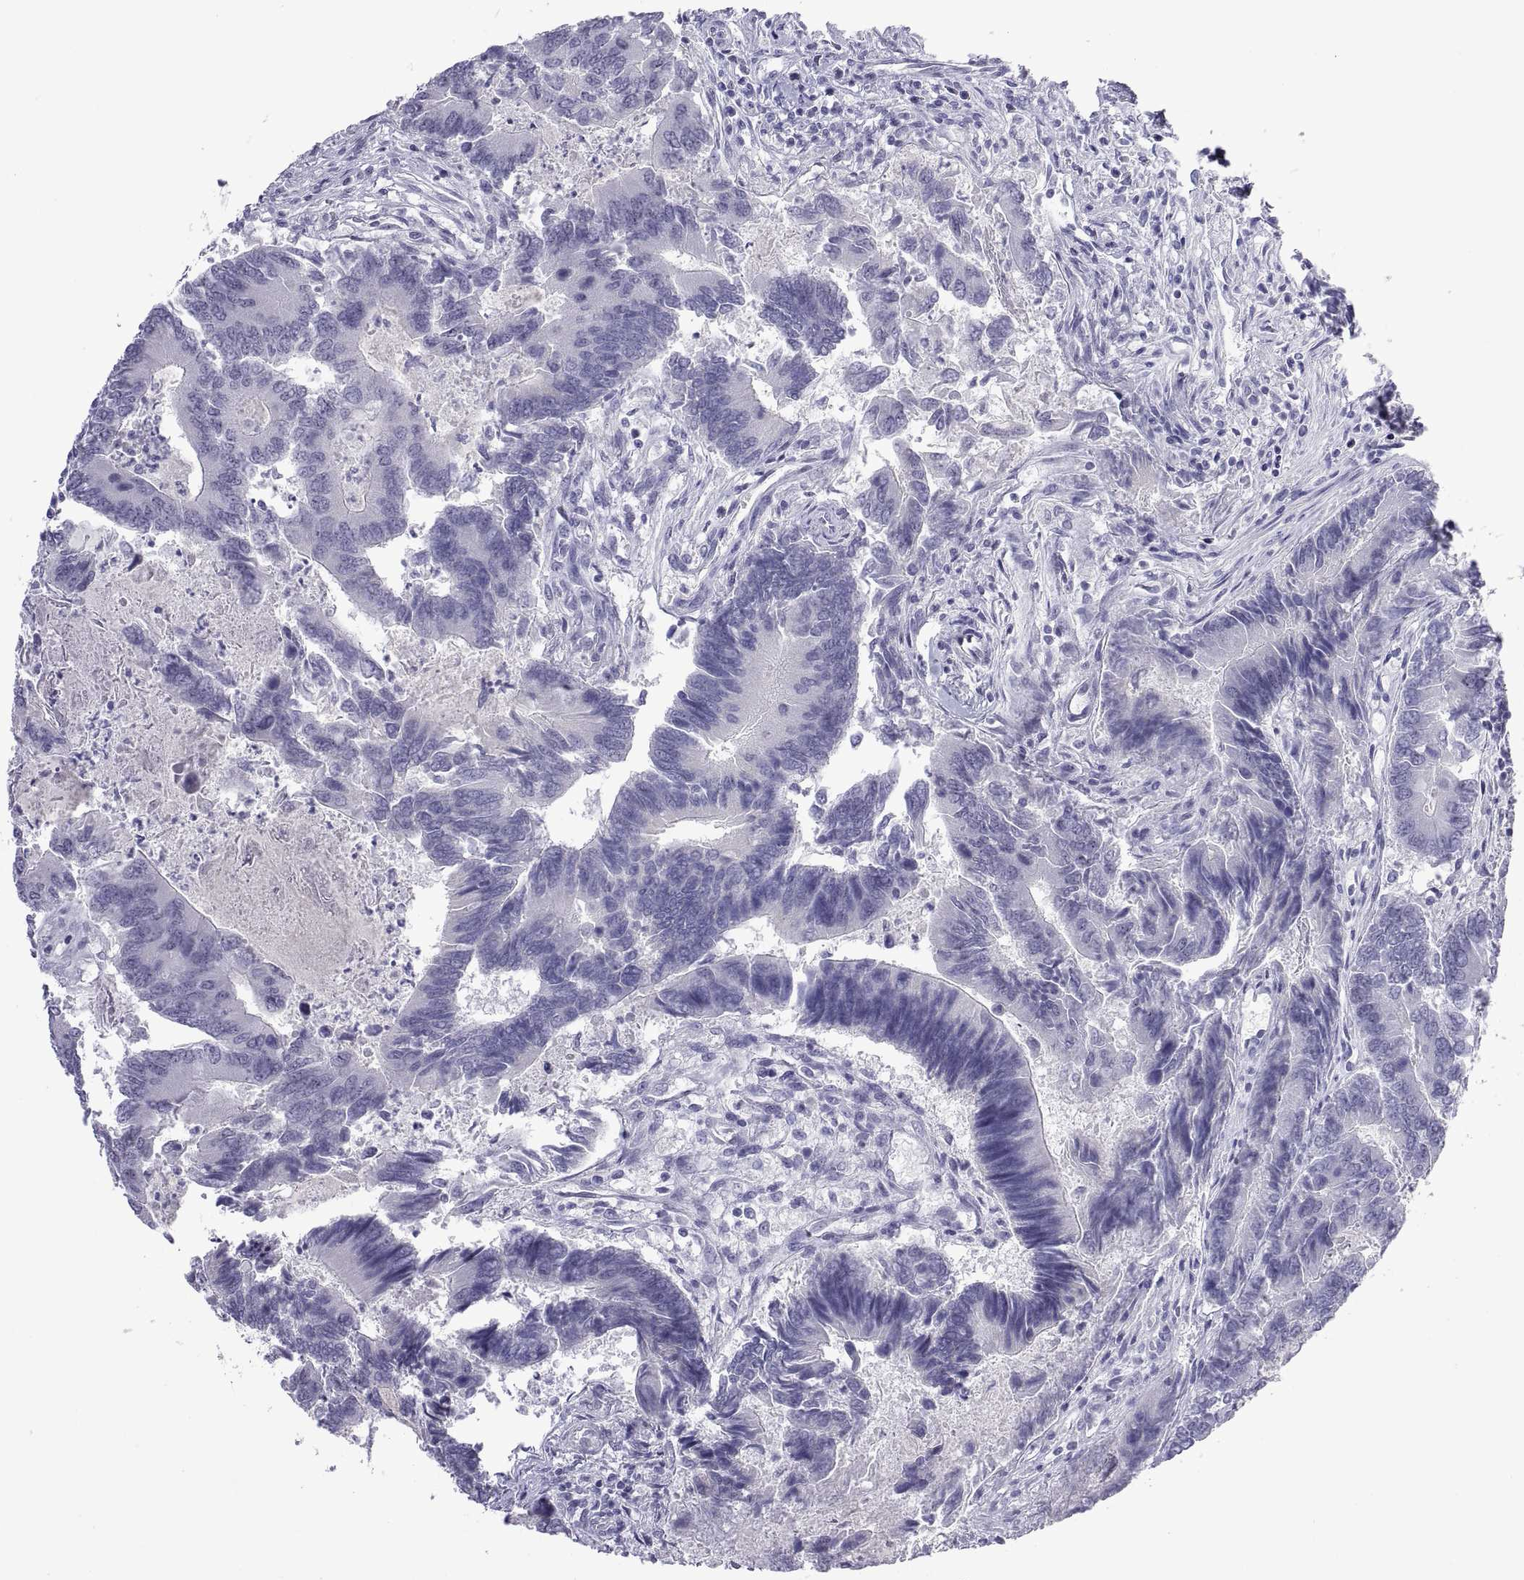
{"staining": {"intensity": "negative", "quantity": "none", "location": "none"}, "tissue": "colorectal cancer", "cell_type": "Tumor cells", "image_type": "cancer", "snomed": [{"axis": "morphology", "description": "Adenocarcinoma, NOS"}, {"axis": "topography", "description": "Colon"}], "caption": "High power microscopy histopathology image of an IHC micrograph of adenocarcinoma (colorectal), revealing no significant expression in tumor cells.", "gene": "VSX2", "patient": {"sex": "female", "age": 67}}